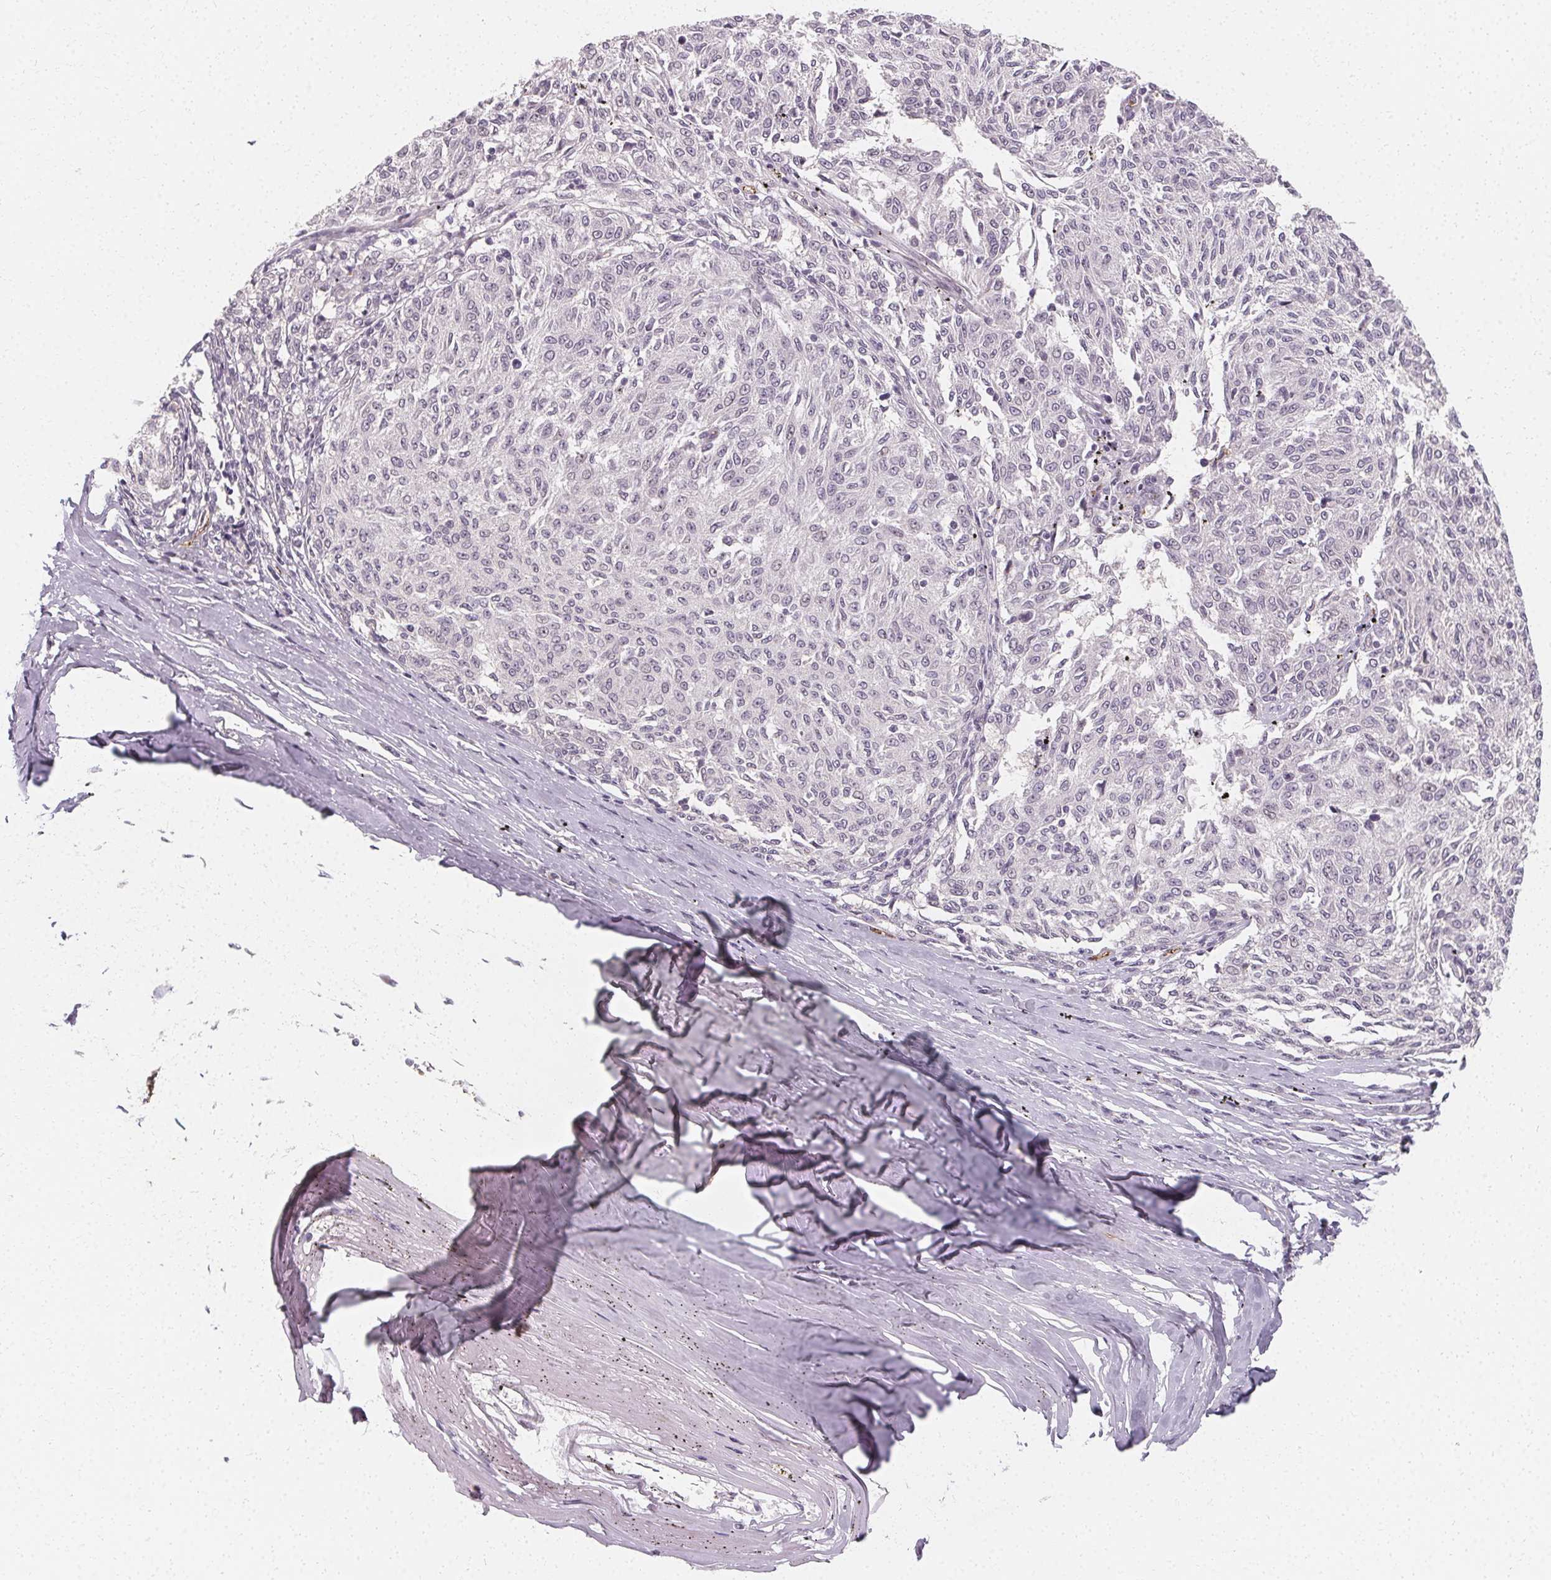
{"staining": {"intensity": "negative", "quantity": "none", "location": "none"}, "tissue": "melanoma", "cell_type": "Tumor cells", "image_type": "cancer", "snomed": [{"axis": "morphology", "description": "Malignant melanoma, NOS"}, {"axis": "topography", "description": "Skin"}], "caption": "An immunohistochemistry photomicrograph of malignant melanoma is shown. There is no staining in tumor cells of malignant melanoma.", "gene": "CLCNKB", "patient": {"sex": "female", "age": 72}}